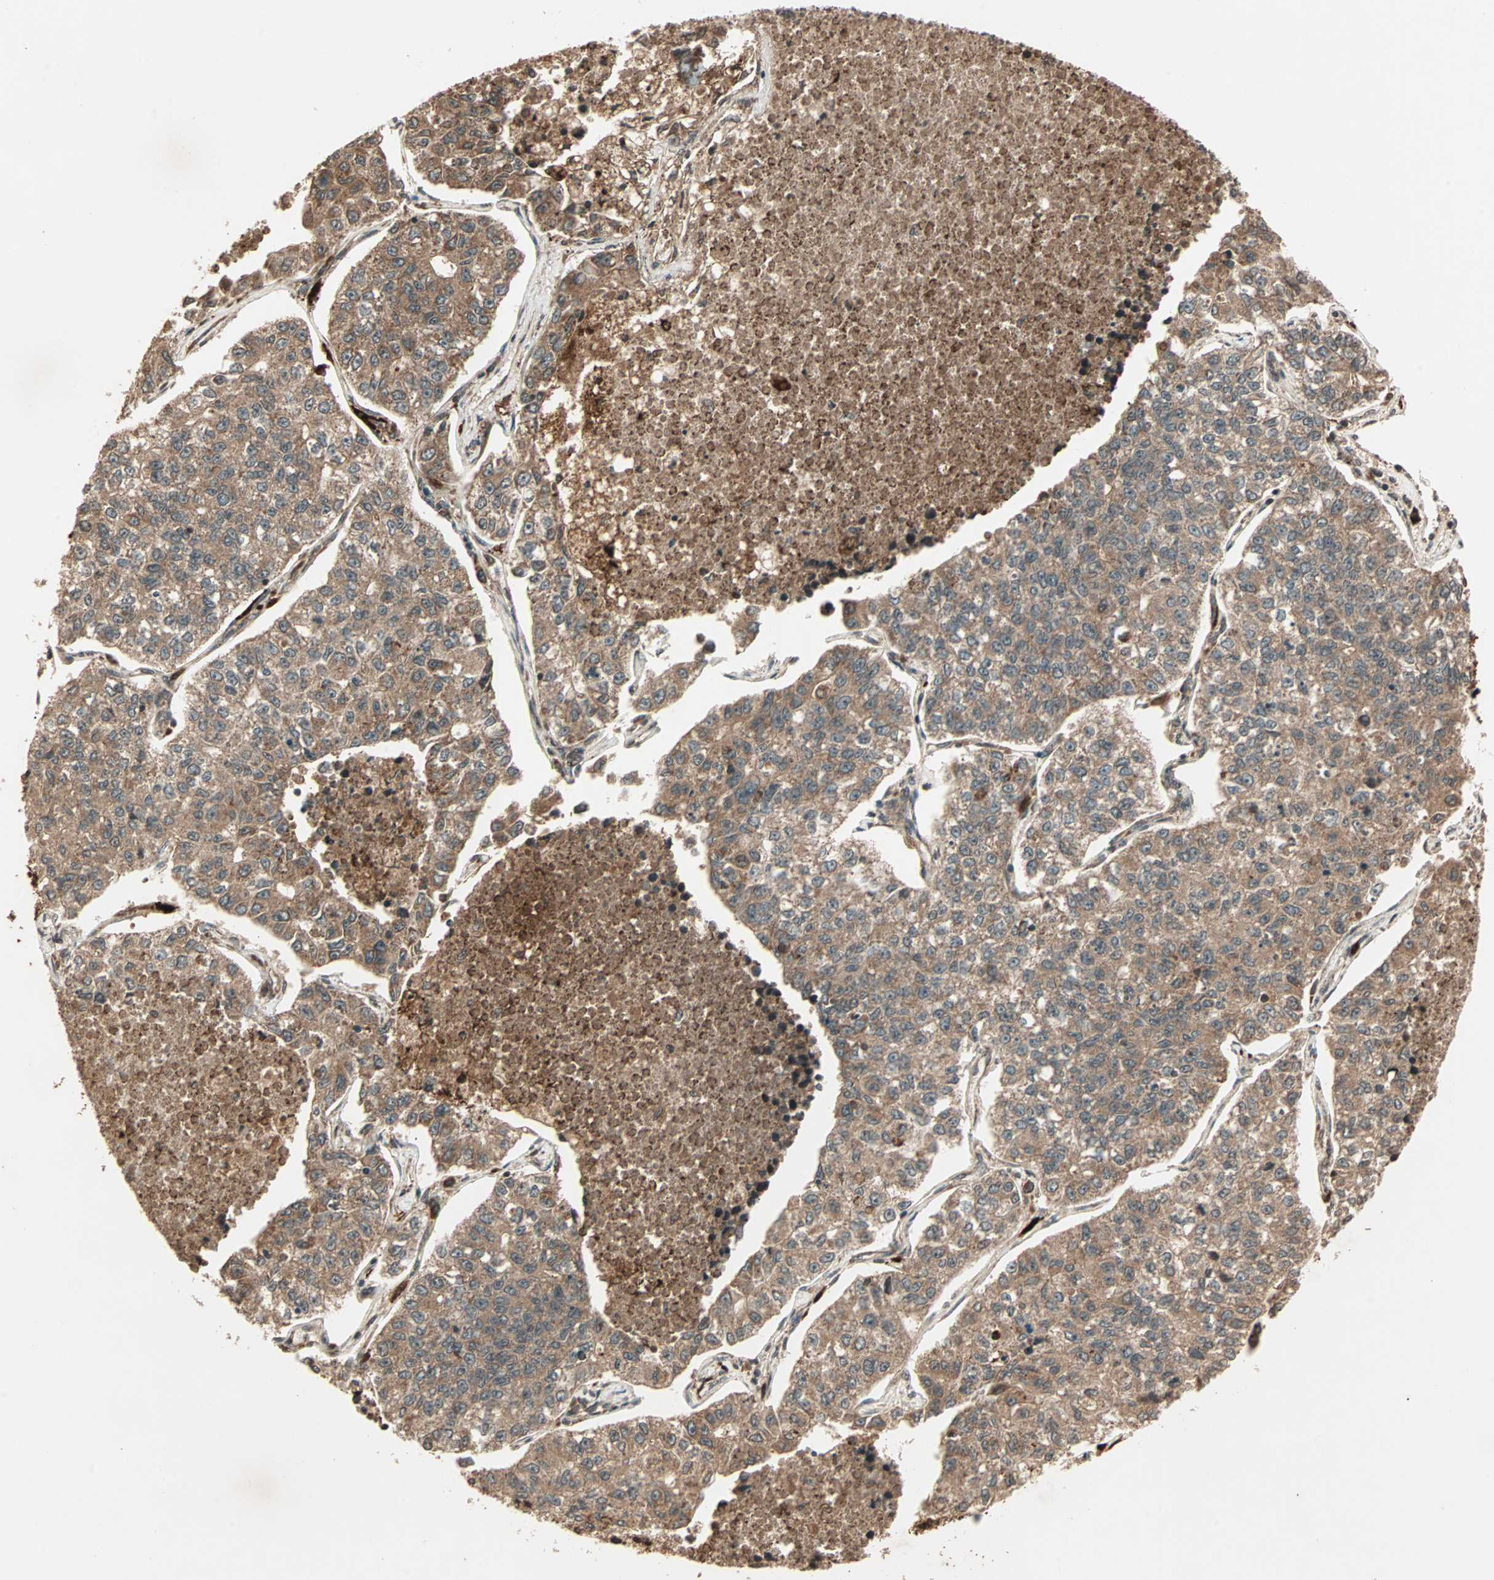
{"staining": {"intensity": "moderate", "quantity": ">75%", "location": "cytoplasmic/membranous"}, "tissue": "lung cancer", "cell_type": "Tumor cells", "image_type": "cancer", "snomed": [{"axis": "morphology", "description": "Adenocarcinoma, NOS"}, {"axis": "topography", "description": "Lung"}], "caption": "Adenocarcinoma (lung) stained with immunohistochemistry (IHC) exhibits moderate cytoplasmic/membranous expression in approximately >75% of tumor cells. The staining is performed using DAB (3,3'-diaminobenzidine) brown chromogen to label protein expression. The nuclei are counter-stained blue using hematoxylin.", "gene": "RFFL", "patient": {"sex": "male", "age": 49}}